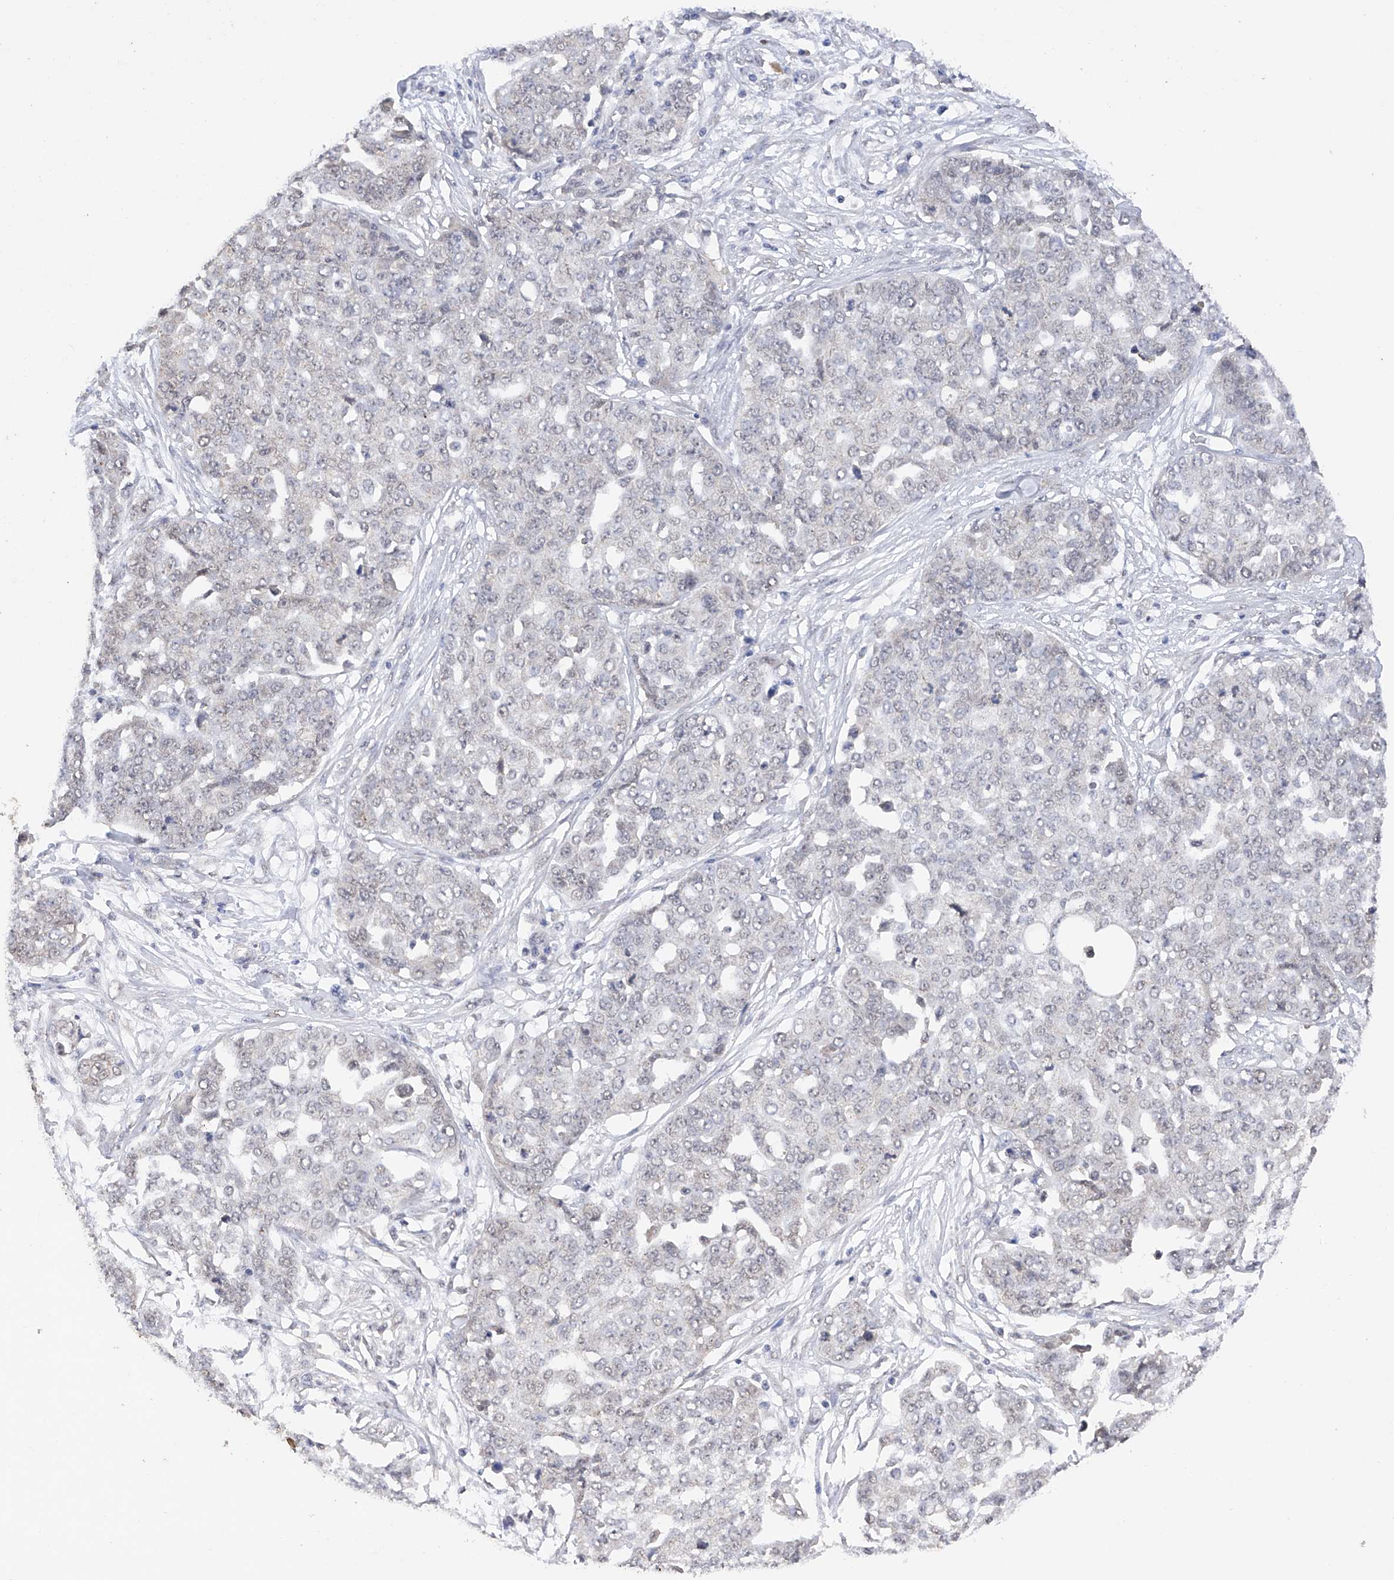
{"staining": {"intensity": "negative", "quantity": "none", "location": "none"}, "tissue": "ovarian cancer", "cell_type": "Tumor cells", "image_type": "cancer", "snomed": [{"axis": "morphology", "description": "Cystadenocarcinoma, serous, NOS"}, {"axis": "topography", "description": "Soft tissue"}, {"axis": "topography", "description": "Ovary"}], "caption": "Immunohistochemistry image of neoplastic tissue: human serous cystadenocarcinoma (ovarian) stained with DAB (3,3'-diaminobenzidine) reveals no significant protein positivity in tumor cells. (DAB immunohistochemistry visualized using brightfield microscopy, high magnification).", "gene": "DMAP1", "patient": {"sex": "female", "age": 57}}